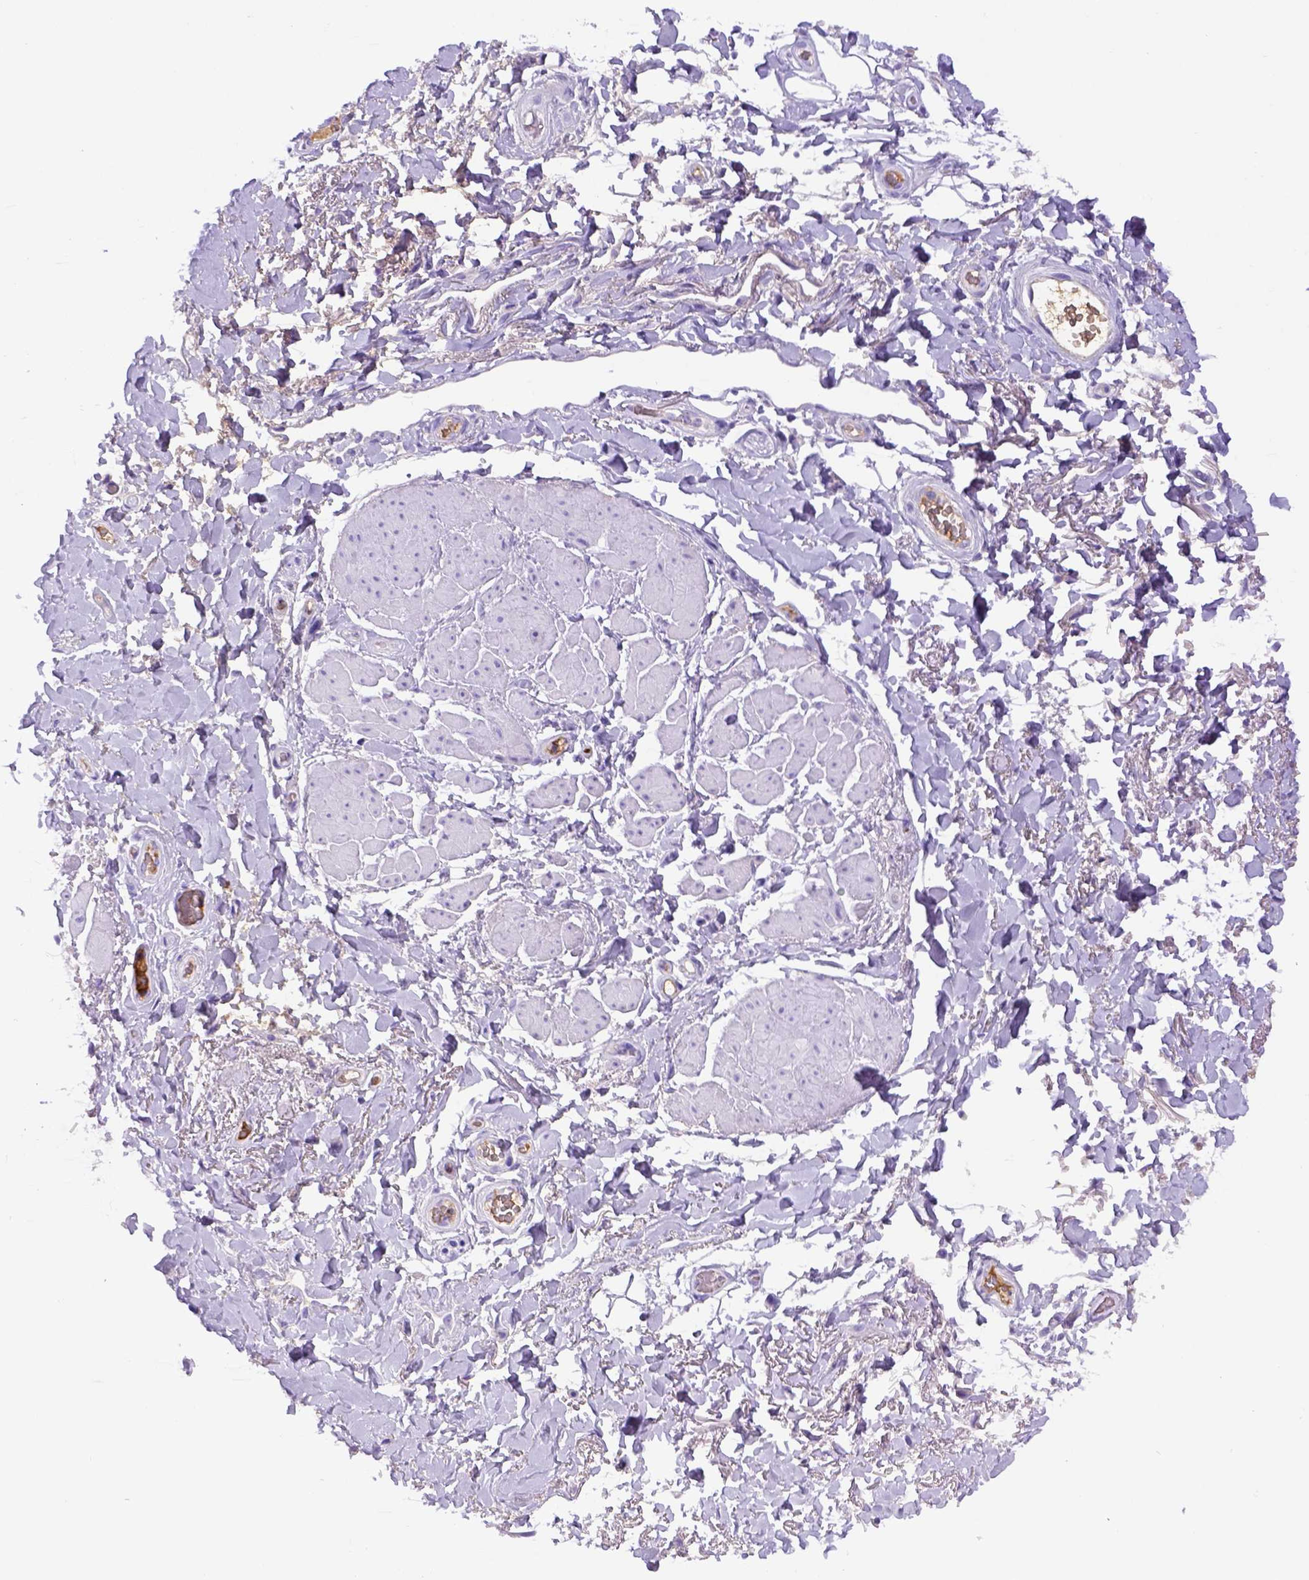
{"staining": {"intensity": "negative", "quantity": "none", "location": "none"}, "tissue": "adipose tissue", "cell_type": "Adipocytes", "image_type": "normal", "snomed": [{"axis": "morphology", "description": "Normal tissue, NOS"}, {"axis": "topography", "description": "Anal"}, {"axis": "topography", "description": "Peripheral nerve tissue"}], "caption": "This is a photomicrograph of immunohistochemistry staining of benign adipose tissue, which shows no staining in adipocytes. (Brightfield microscopy of DAB (3,3'-diaminobenzidine) immunohistochemistry (IHC) at high magnification).", "gene": "ITIH4", "patient": {"sex": "male", "age": 53}}